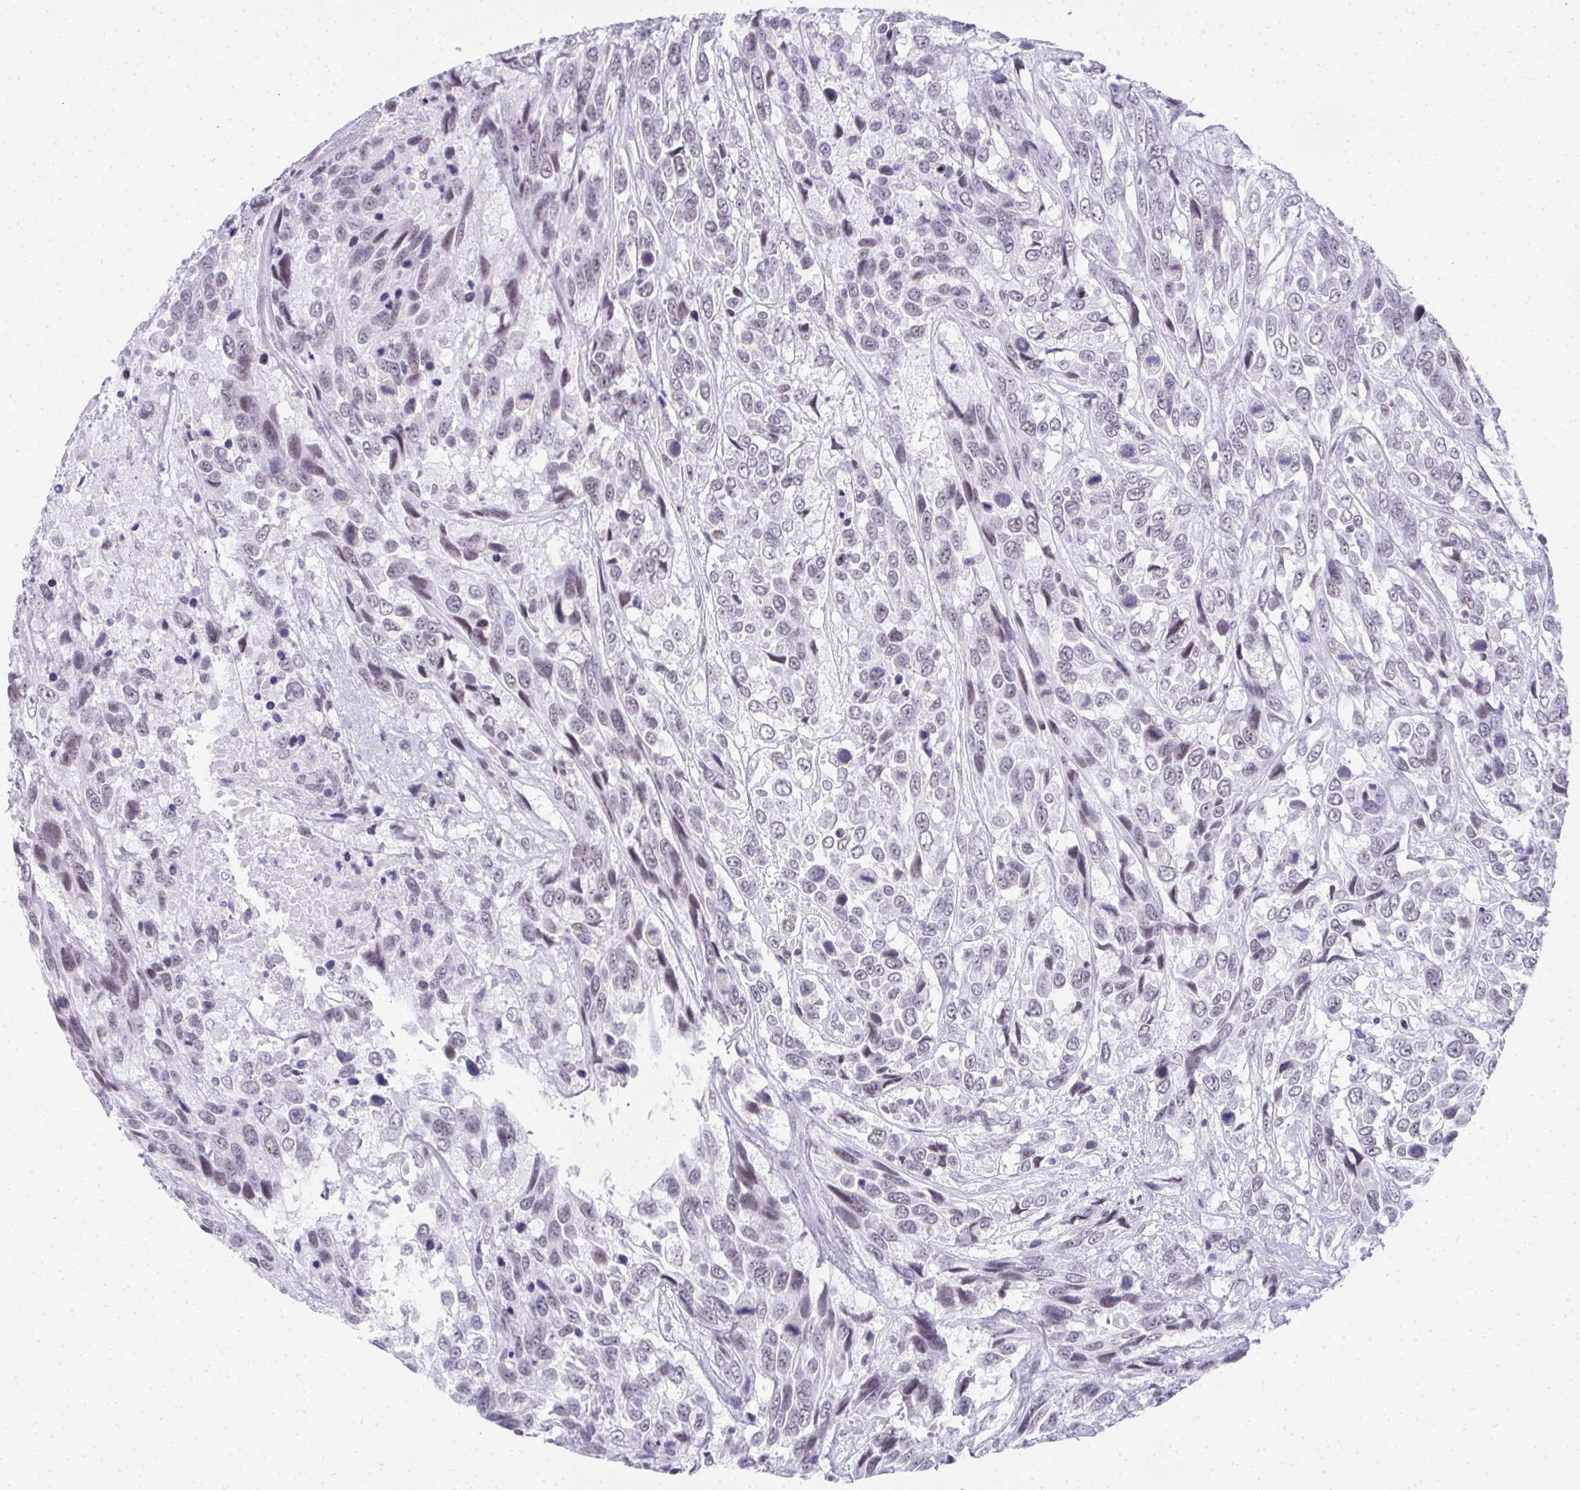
{"staining": {"intensity": "weak", "quantity": "<25%", "location": "nuclear"}, "tissue": "urothelial cancer", "cell_type": "Tumor cells", "image_type": "cancer", "snomed": [{"axis": "morphology", "description": "Urothelial carcinoma, High grade"}, {"axis": "topography", "description": "Urinary bladder"}], "caption": "High power microscopy photomicrograph of an immunohistochemistry photomicrograph of urothelial carcinoma (high-grade), revealing no significant expression in tumor cells.", "gene": "PLA2G1B", "patient": {"sex": "female", "age": 70}}